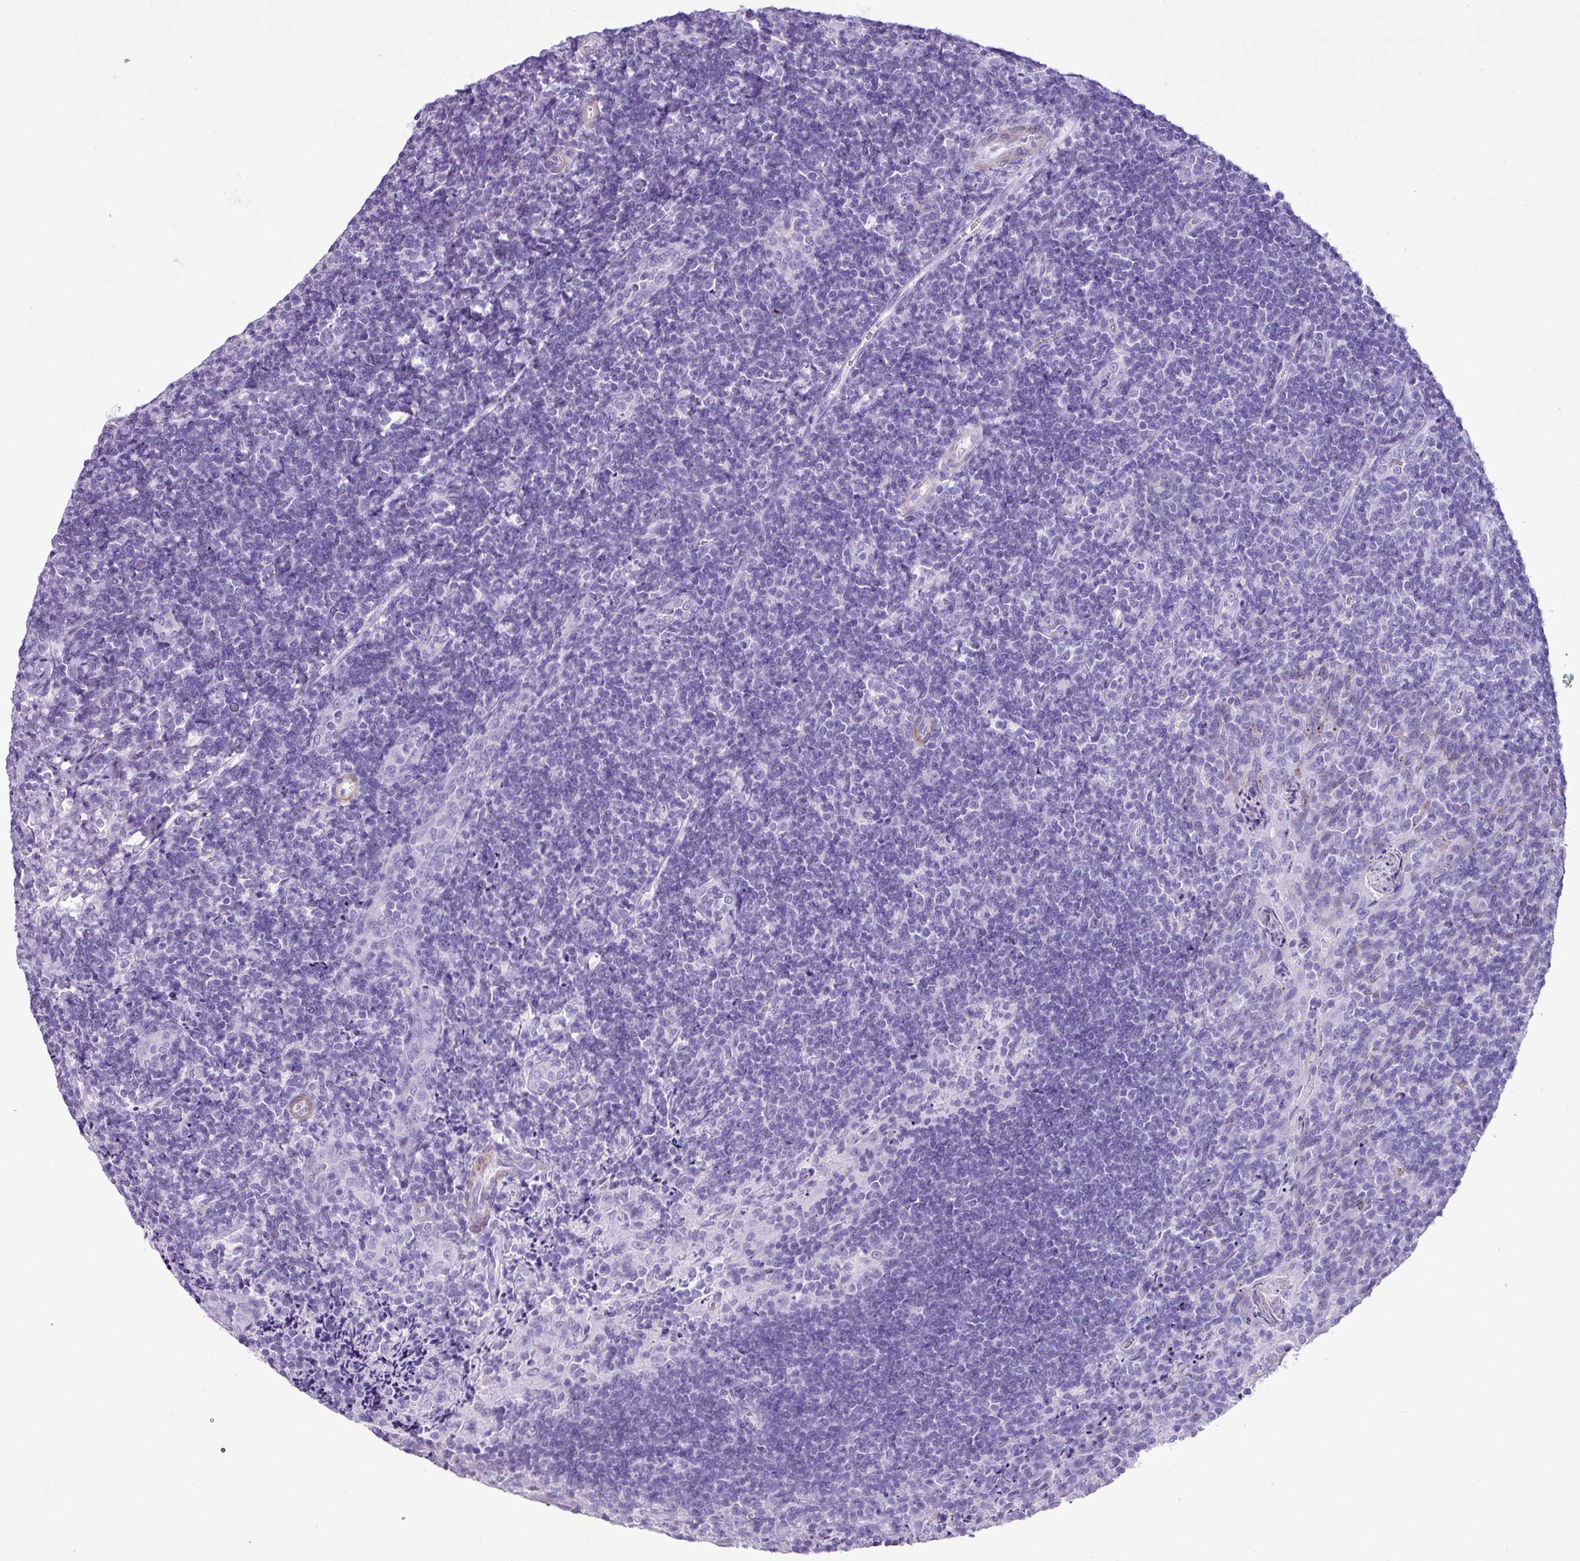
{"staining": {"intensity": "negative", "quantity": "none", "location": "none"}, "tissue": "tonsil", "cell_type": "Germinal center cells", "image_type": "normal", "snomed": [{"axis": "morphology", "description": "Normal tissue, NOS"}, {"axis": "topography", "description": "Tonsil"}], "caption": "Histopathology image shows no protein expression in germinal center cells of benign tonsil.", "gene": "ZSCAN5A", "patient": {"sex": "male", "age": 17}}